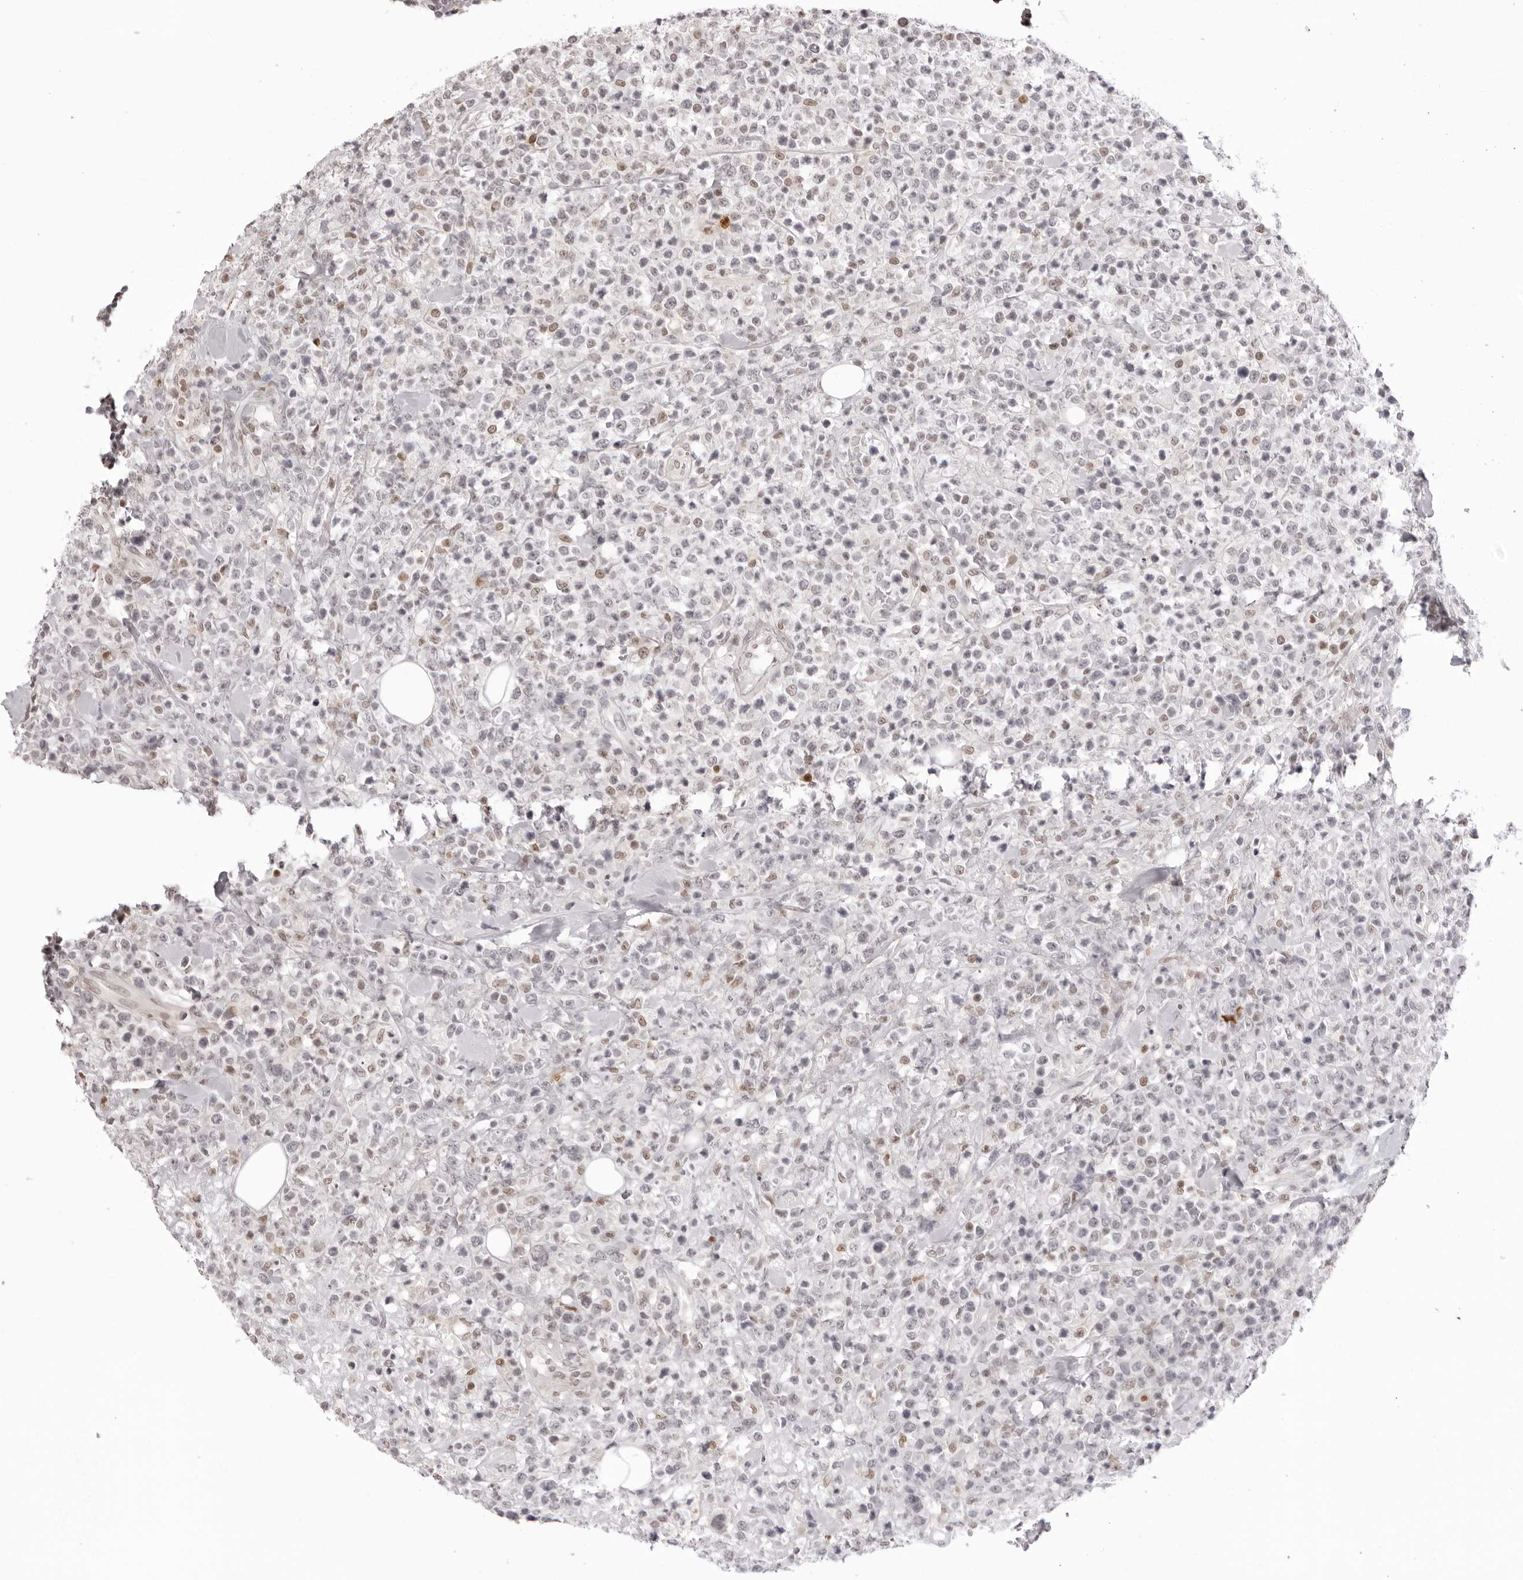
{"staining": {"intensity": "negative", "quantity": "none", "location": "none"}, "tissue": "lymphoma", "cell_type": "Tumor cells", "image_type": "cancer", "snomed": [{"axis": "morphology", "description": "Malignant lymphoma, non-Hodgkin's type, High grade"}, {"axis": "topography", "description": "Colon"}], "caption": "Immunohistochemistry (IHC) photomicrograph of high-grade malignant lymphoma, non-Hodgkin's type stained for a protein (brown), which shows no staining in tumor cells. The staining is performed using DAB brown chromogen with nuclei counter-stained in using hematoxylin.", "gene": "HSPA4", "patient": {"sex": "female", "age": 53}}